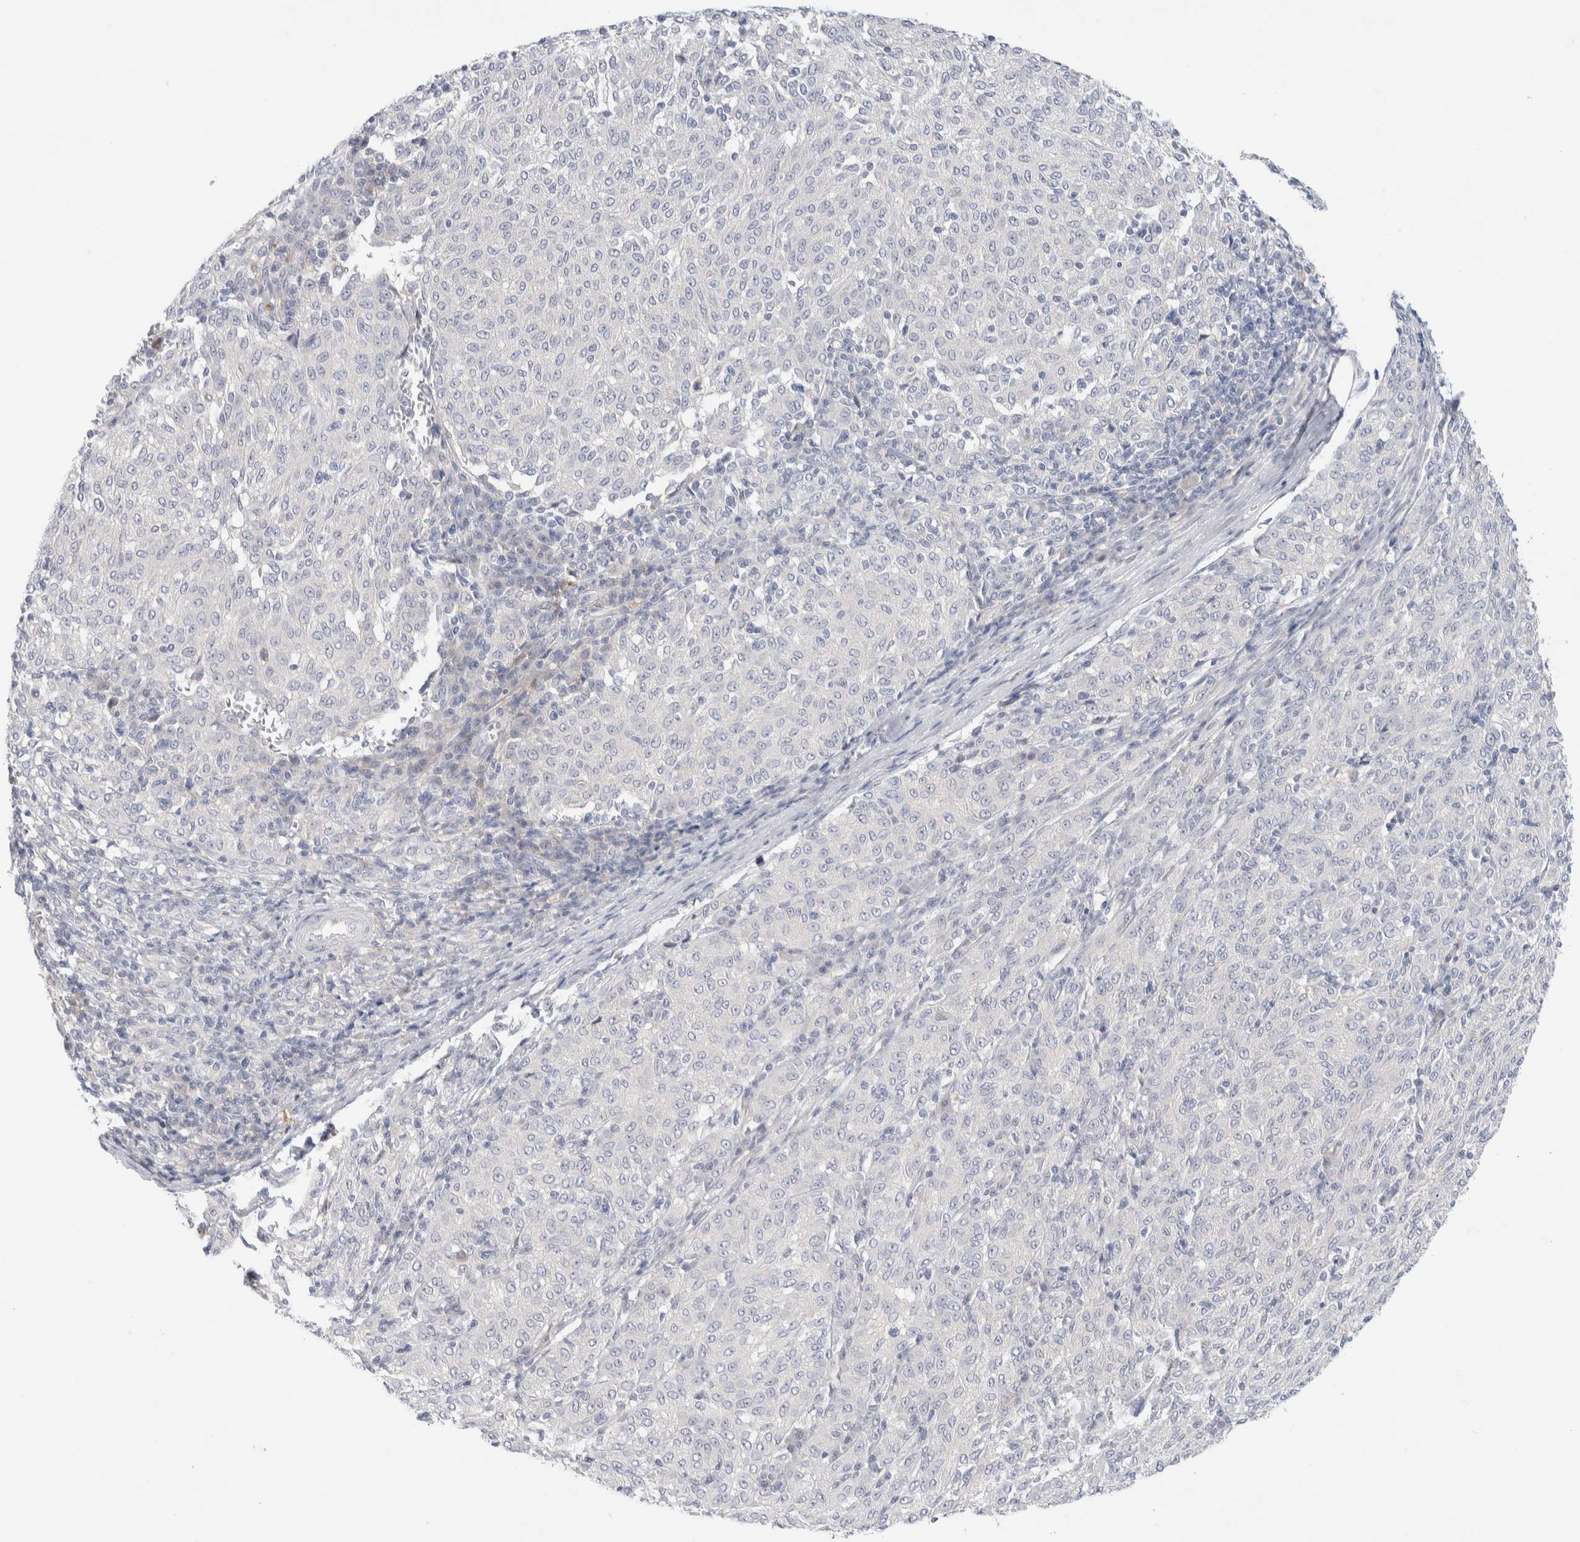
{"staining": {"intensity": "negative", "quantity": "none", "location": "none"}, "tissue": "melanoma", "cell_type": "Tumor cells", "image_type": "cancer", "snomed": [{"axis": "morphology", "description": "Malignant melanoma, NOS"}, {"axis": "topography", "description": "Skin"}], "caption": "This is a micrograph of immunohistochemistry (IHC) staining of melanoma, which shows no expression in tumor cells.", "gene": "DNAJB6", "patient": {"sex": "female", "age": 72}}